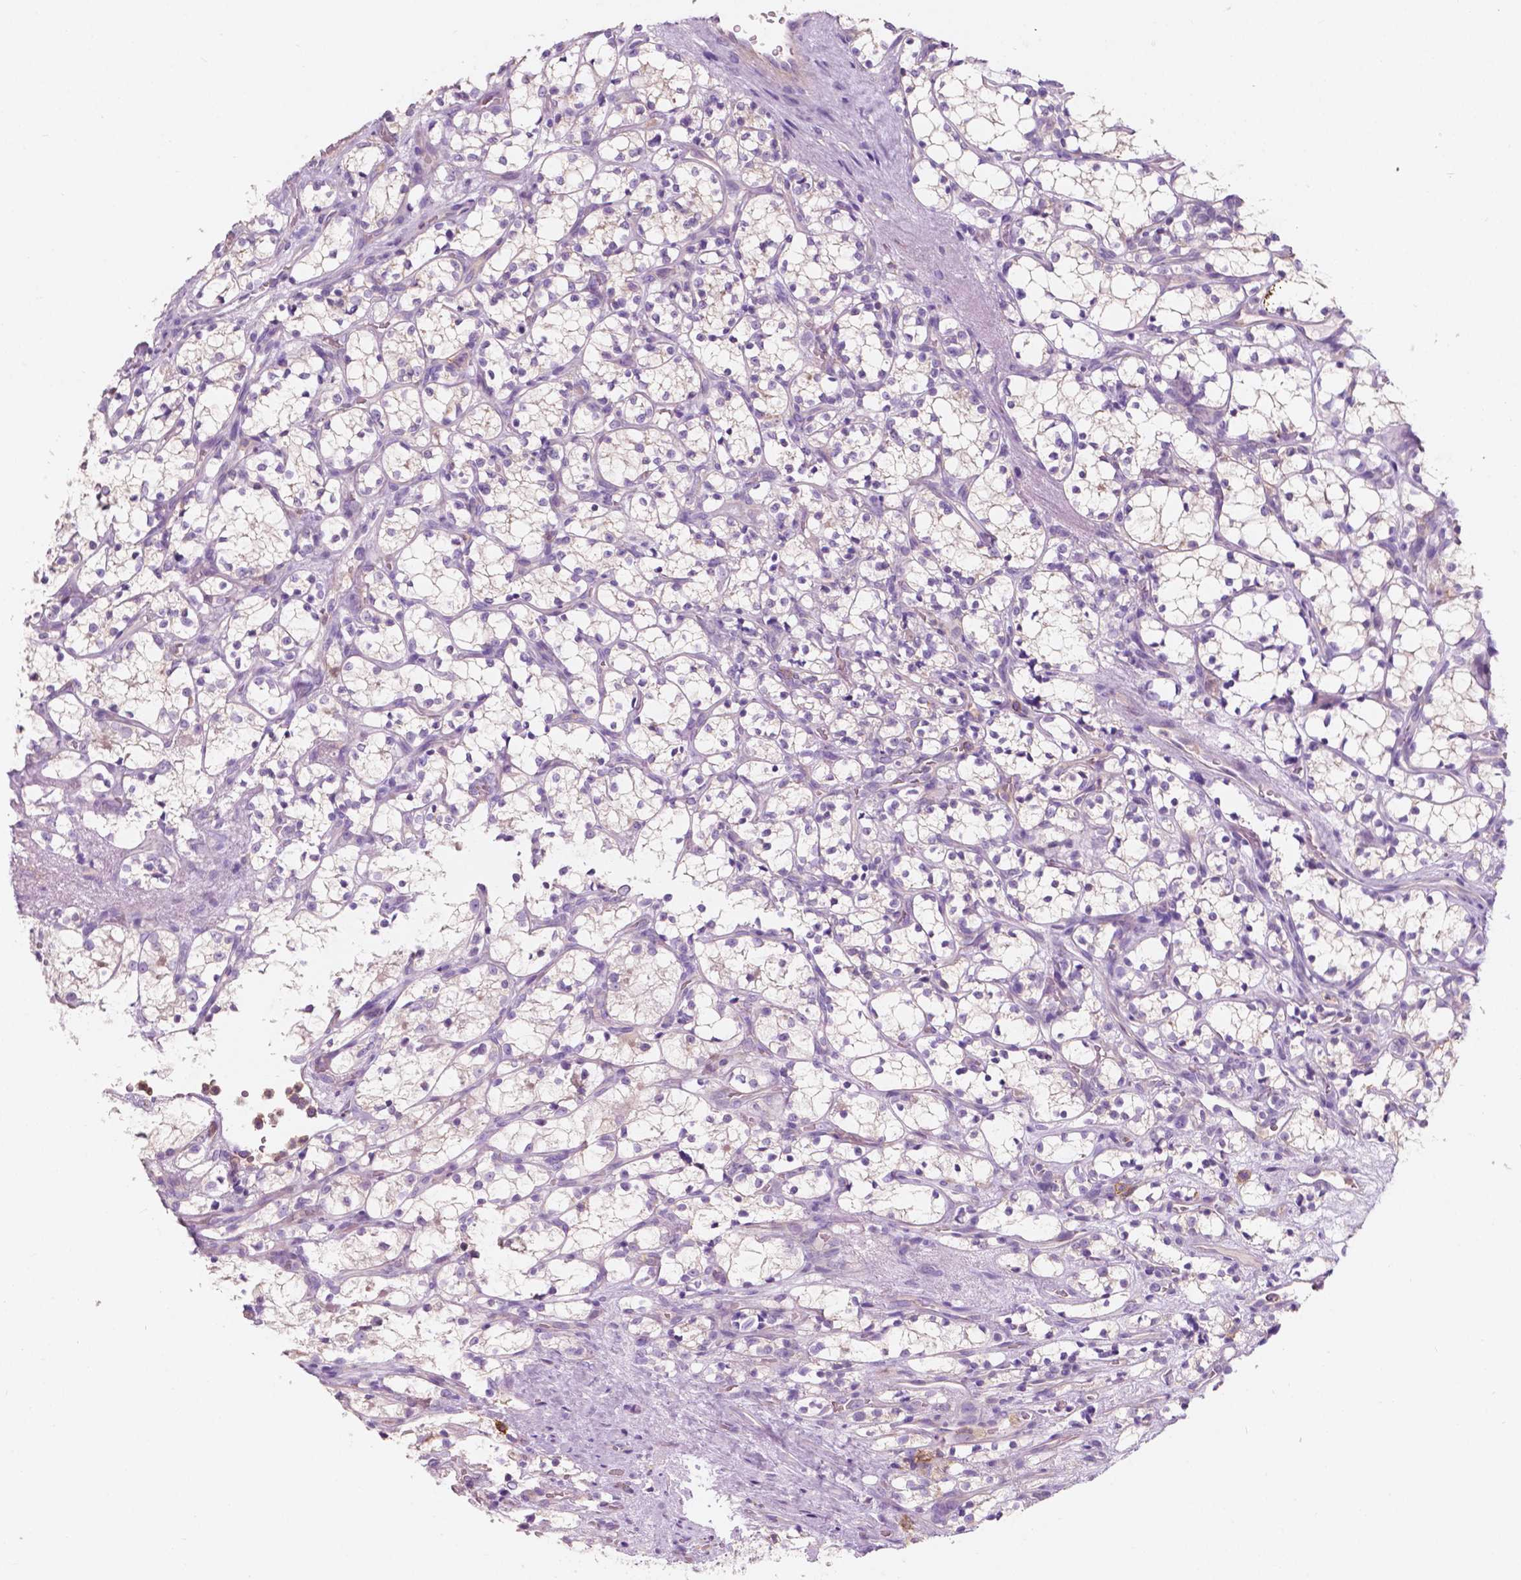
{"staining": {"intensity": "negative", "quantity": "none", "location": "none"}, "tissue": "renal cancer", "cell_type": "Tumor cells", "image_type": "cancer", "snomed": [{"axis": "morphology", "description": "Adenocarcinoma, NOS"}, {"axis": "topography", "description": "Kidney"}], "caption": "Renal adenocarcinoma stained for a protein using immunohistochemistry demonstrates no expression tumor cells.", "gene": "SEMA4A", "patient": {"sex": "female", "age": 69}}